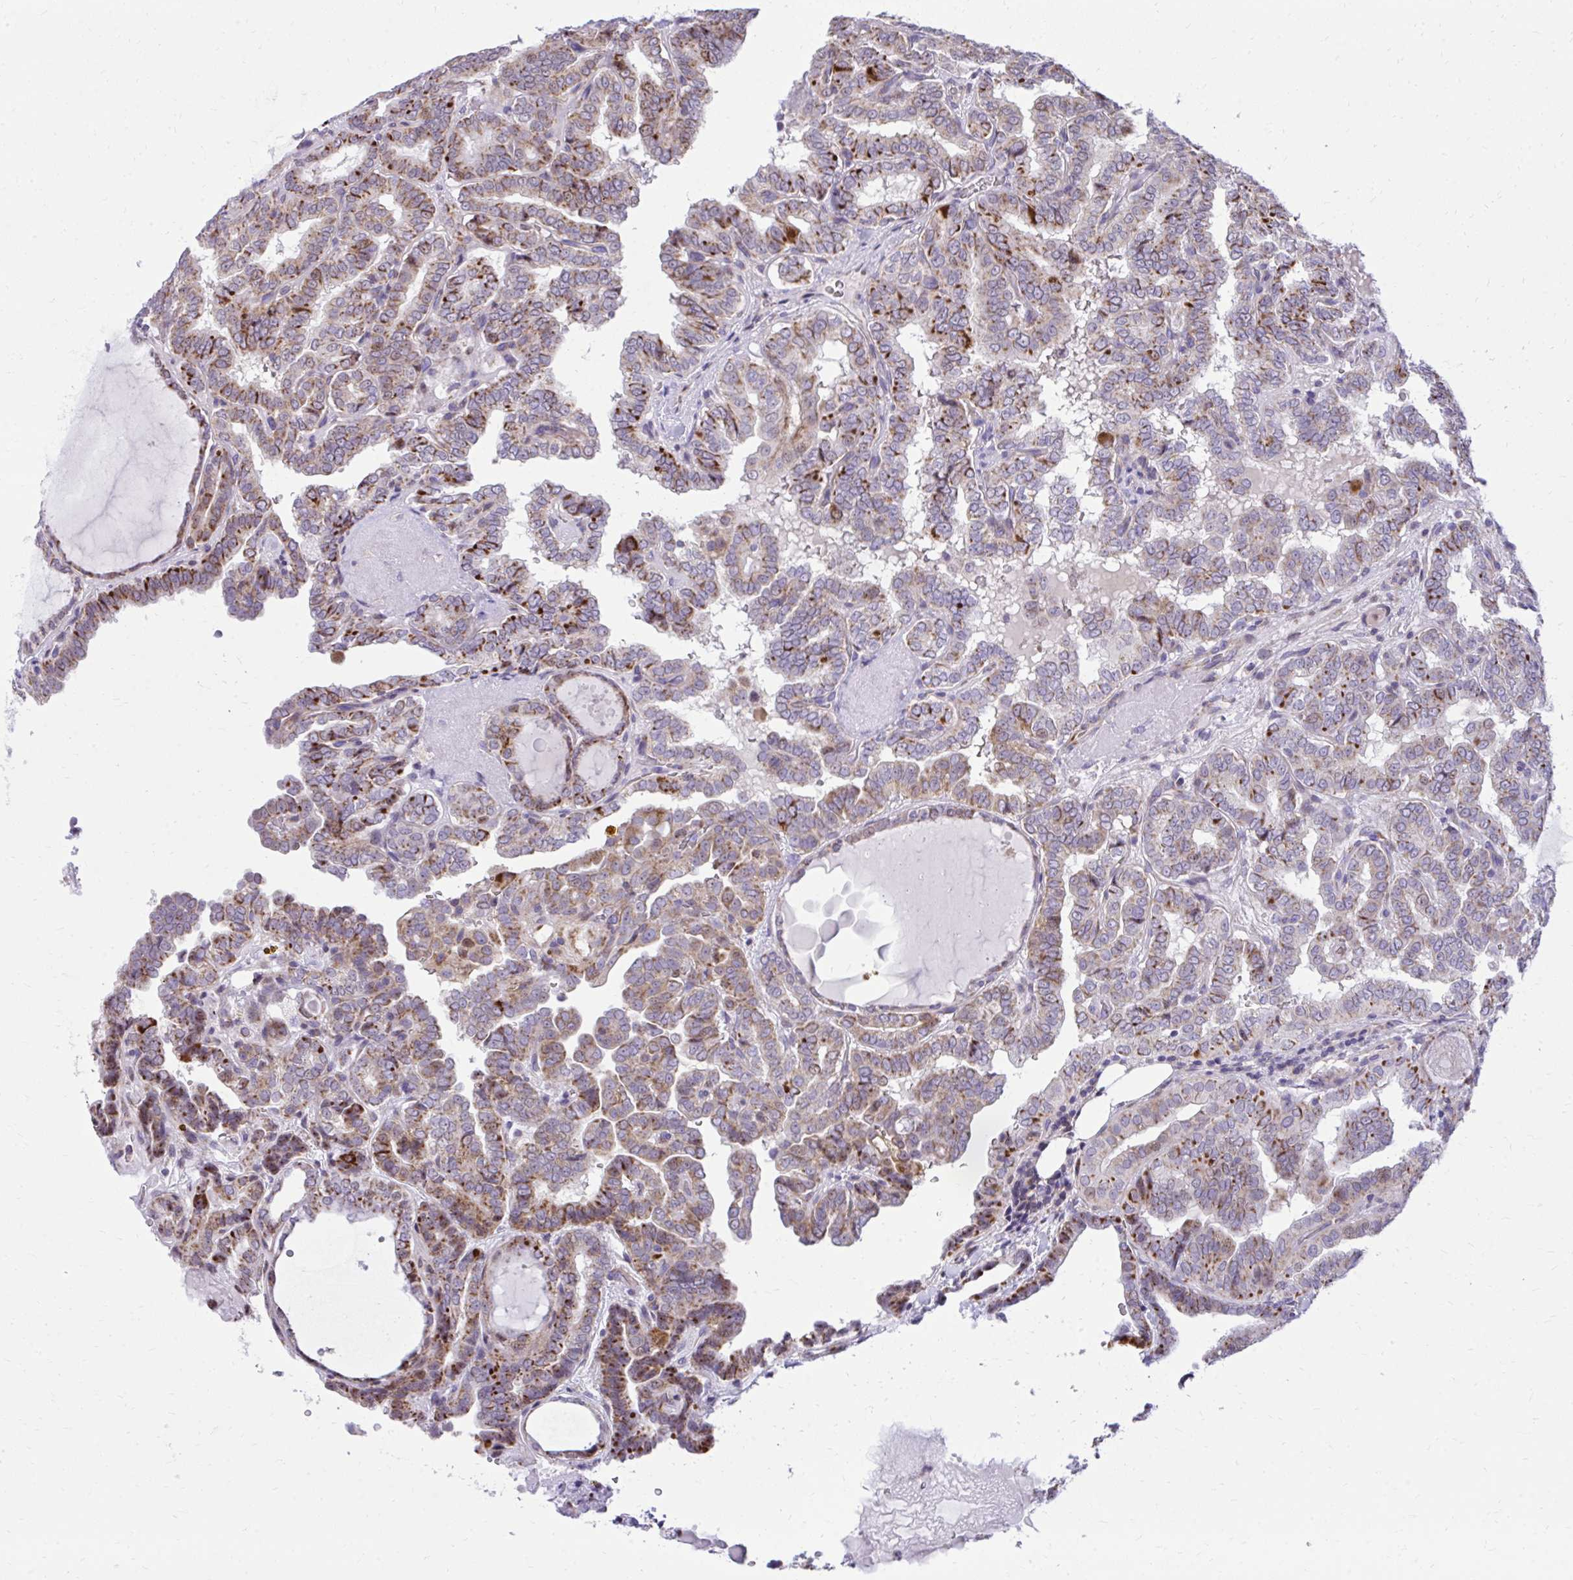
{"staining": {"intensity": "strong", "quantity": "25%-75%", "location": "cytoplasmic/membranous"}, "tissue": "thyroid cancer", "cell_type": "Tumor cells", "image_type": "cancer", "snomed": [{"axis": "morphology", "description": "Papillary adenocarcinoma, NOS"}, {"axis": "topography", "description": "Thyroid gland"}], "caption": "Brown immunohistochemical staining in human thyroid cancer reveals strong cytoplasmic/membranous staining in approximately 25%-75% of tumor cells. (DAB (3,3'-diaminobenzidine) IHC, brown staining for protein, blue staining for nuclei).", "gene": "GPRIN3", "patient": {"sex": "female", "age": 46}}